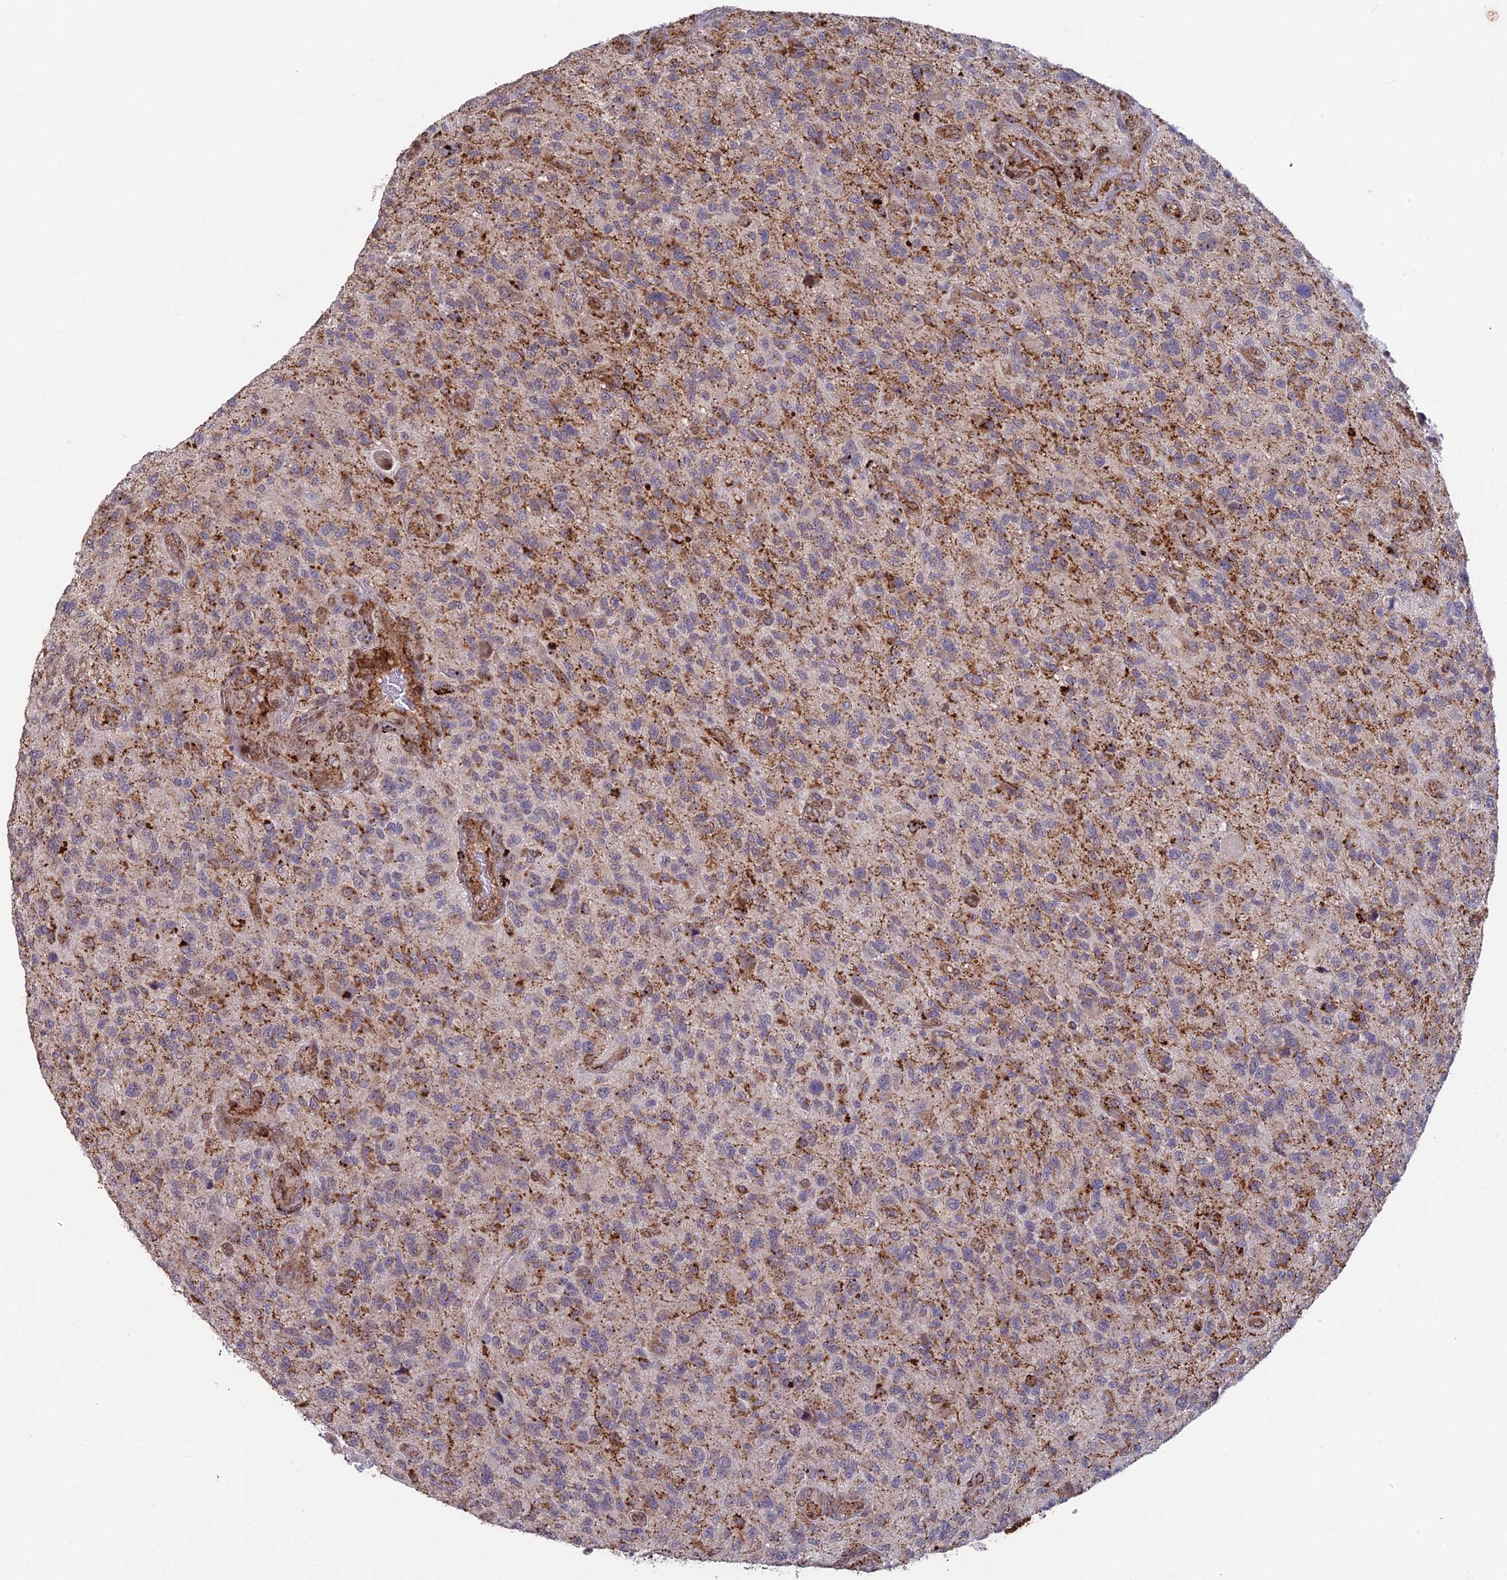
{"staining": {"intensity": "moderate", "quantity": "<25%", "location": "cytoplasmic/membranous"}, "tissue": "glioma", "cell_type": "Tumor cells", "image_type": "cancer", "snomed": [{"axis": "morphology", "description": "Glioma, malignant, High grade"}, {"axis": "topography", "description": "Brain"}], "caption": "A brown stain shows moderate cytoplasmic/membranous positivity of a protein in high-grade glioma (malignant) tumor cells.", "gene": "FOXS1", "patient": {"sex": "male", "age": 47}}